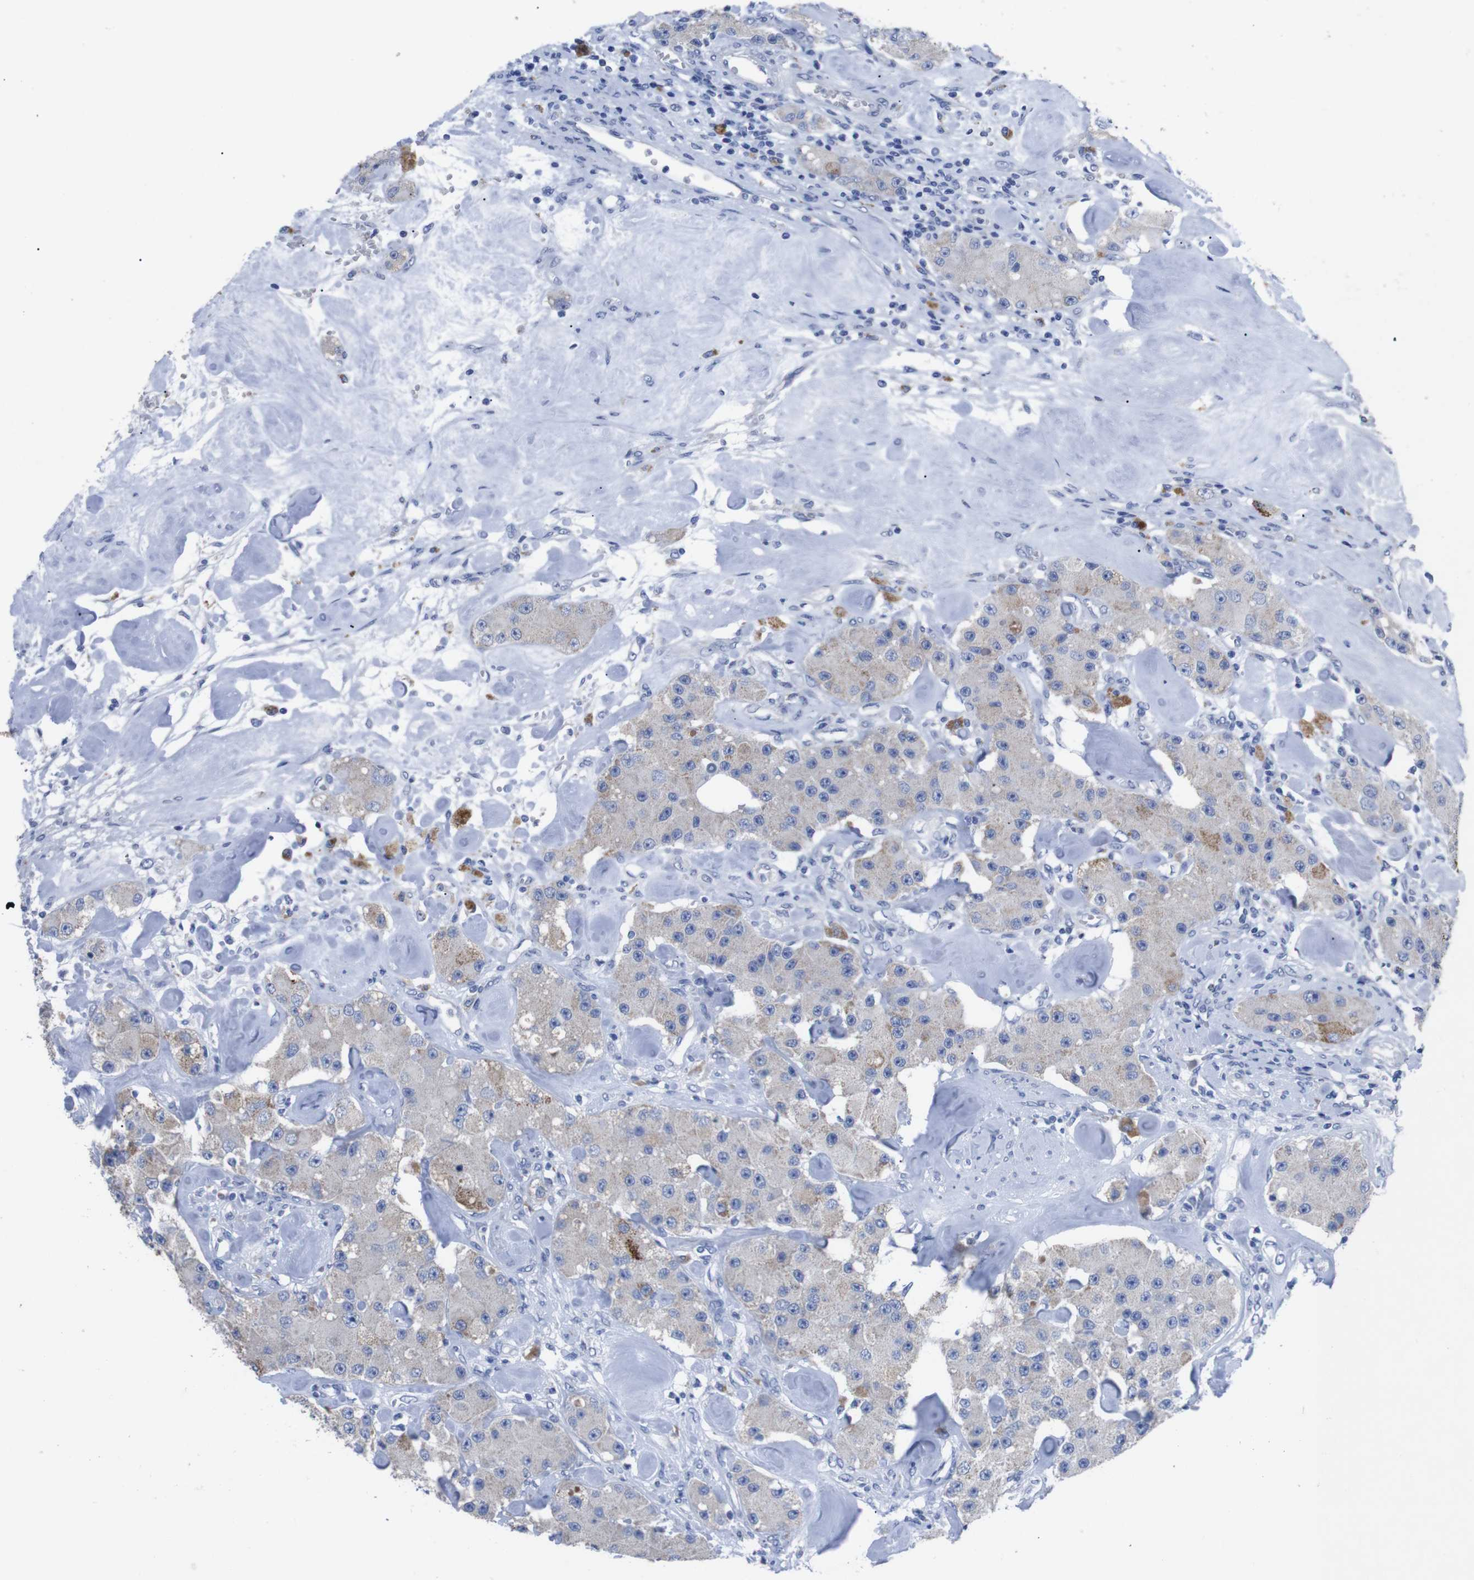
{"staining": {"intensity": "weak", "quantity": "<25%", "location": "cytoplasmic/membranous"}, "tissue": "carcinoid", "cell_type": "Tumor cells", "image_type": "cancer", "snomed": [{"axis": "morphology", "description": "Carcinoid, malignant, NOS"}, {"axis": "topography", "description": "Pancreas"}], "caption": "Immunohistochemistry (IHC) of carcinoid reveals no expression in tumor cells.", "gene": "GJB2", "patient": {"sex": "male", "age": 41}}